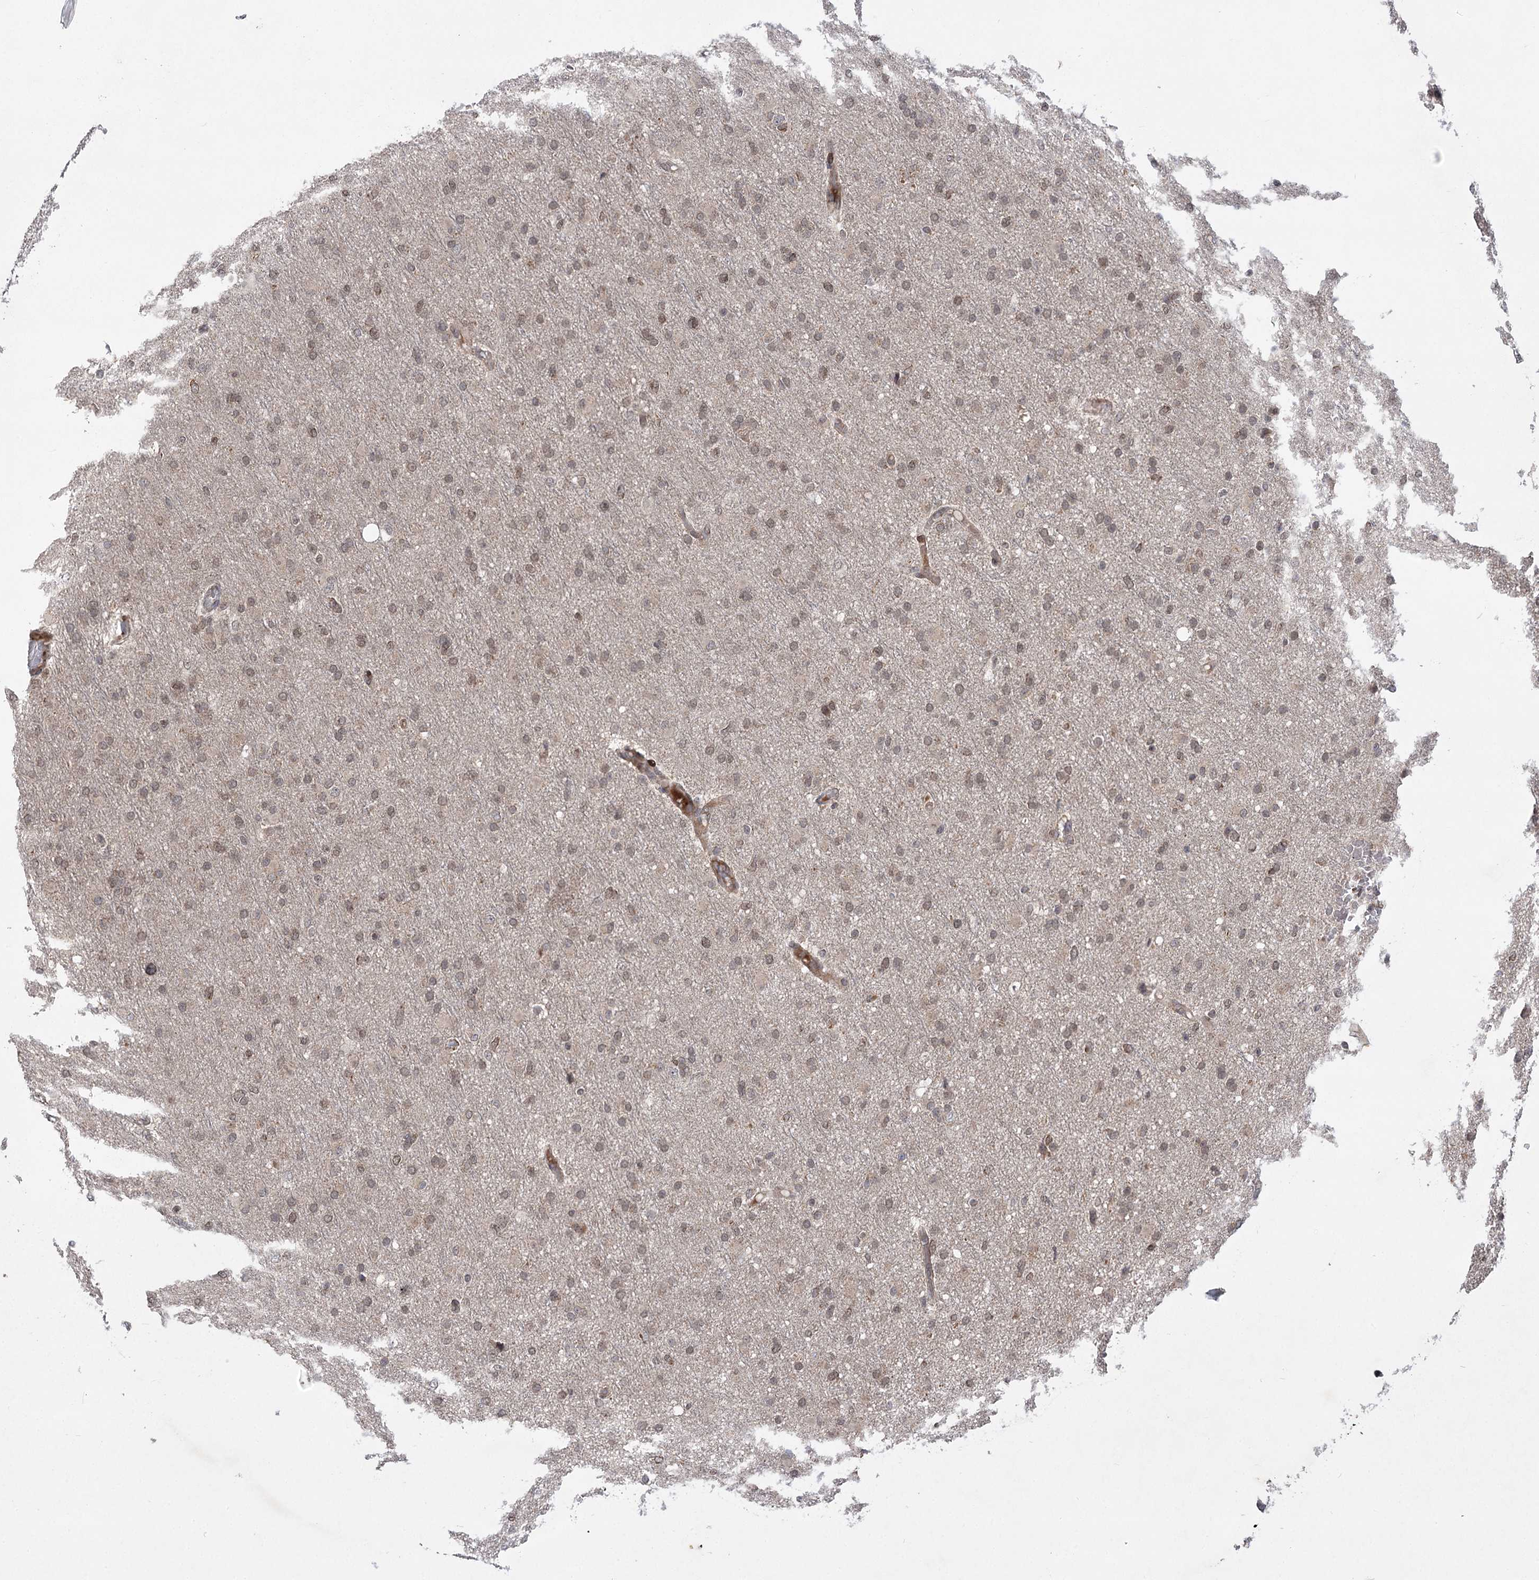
{"staining": {"intensity": "weak", "quantity": ">75%", "location": "nuclear"}, "tissue": "glioma", "cell_type": "Tumor cells", "image_type": "cancer", "snomed": [{"axis": "morphology", "description": "Glioma, malignant, High grade"}, {"axis": "topography", "description": "Cerebral cortex"}], "caption": "Immunohistochemical staining of human glioma displays weak nuclear protein expression in approximately >75% of tumor cells. Using DAB (brown) and hematoxylin (blue) stains, captured at high magnification using brightfield microscopy.", "gene": "TENM2", "patient": {"sex": "female", "age": 36}}